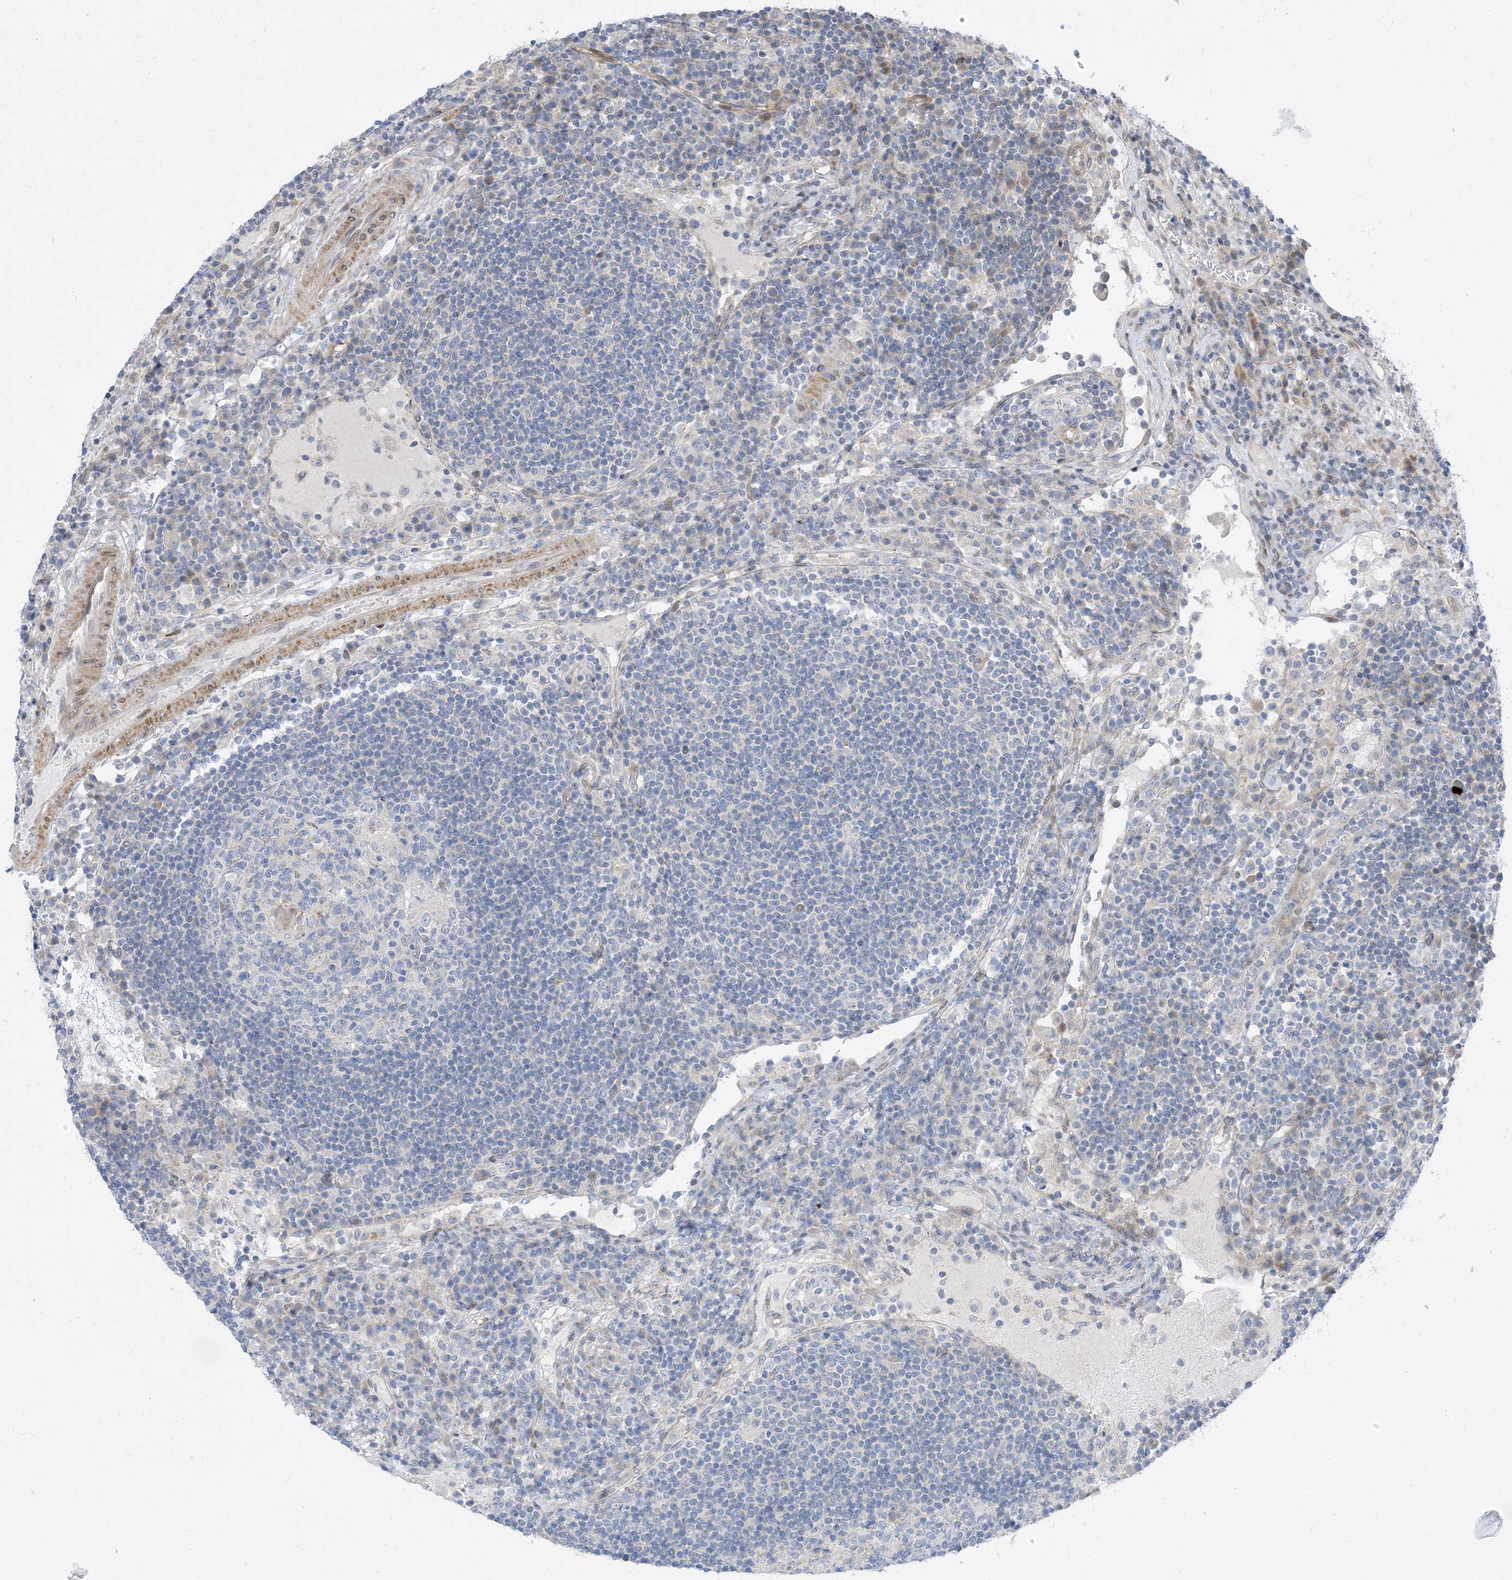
{"staining": {"intensity": "negative", "quantity": "none", "location": "none"}, "tissue": "lymph node", "cell_type": "Germinal center cells", "image_type": "normal", "snomed": [{"axis": "morphology", "description": "Normal tissue, NOS"}, {"axis": "topography", "description": "Lymph node"}], "caption": "Immunohistochemistry (IHC) image of unremarkable human lymph node stained for a protein (brown), which exhibits no expression in germinal center cells. (Brightfield microscopy of DAB IHC at high magnification).", "gene": "TYSND1", "patient": {"sex": "female", "age": 53}}